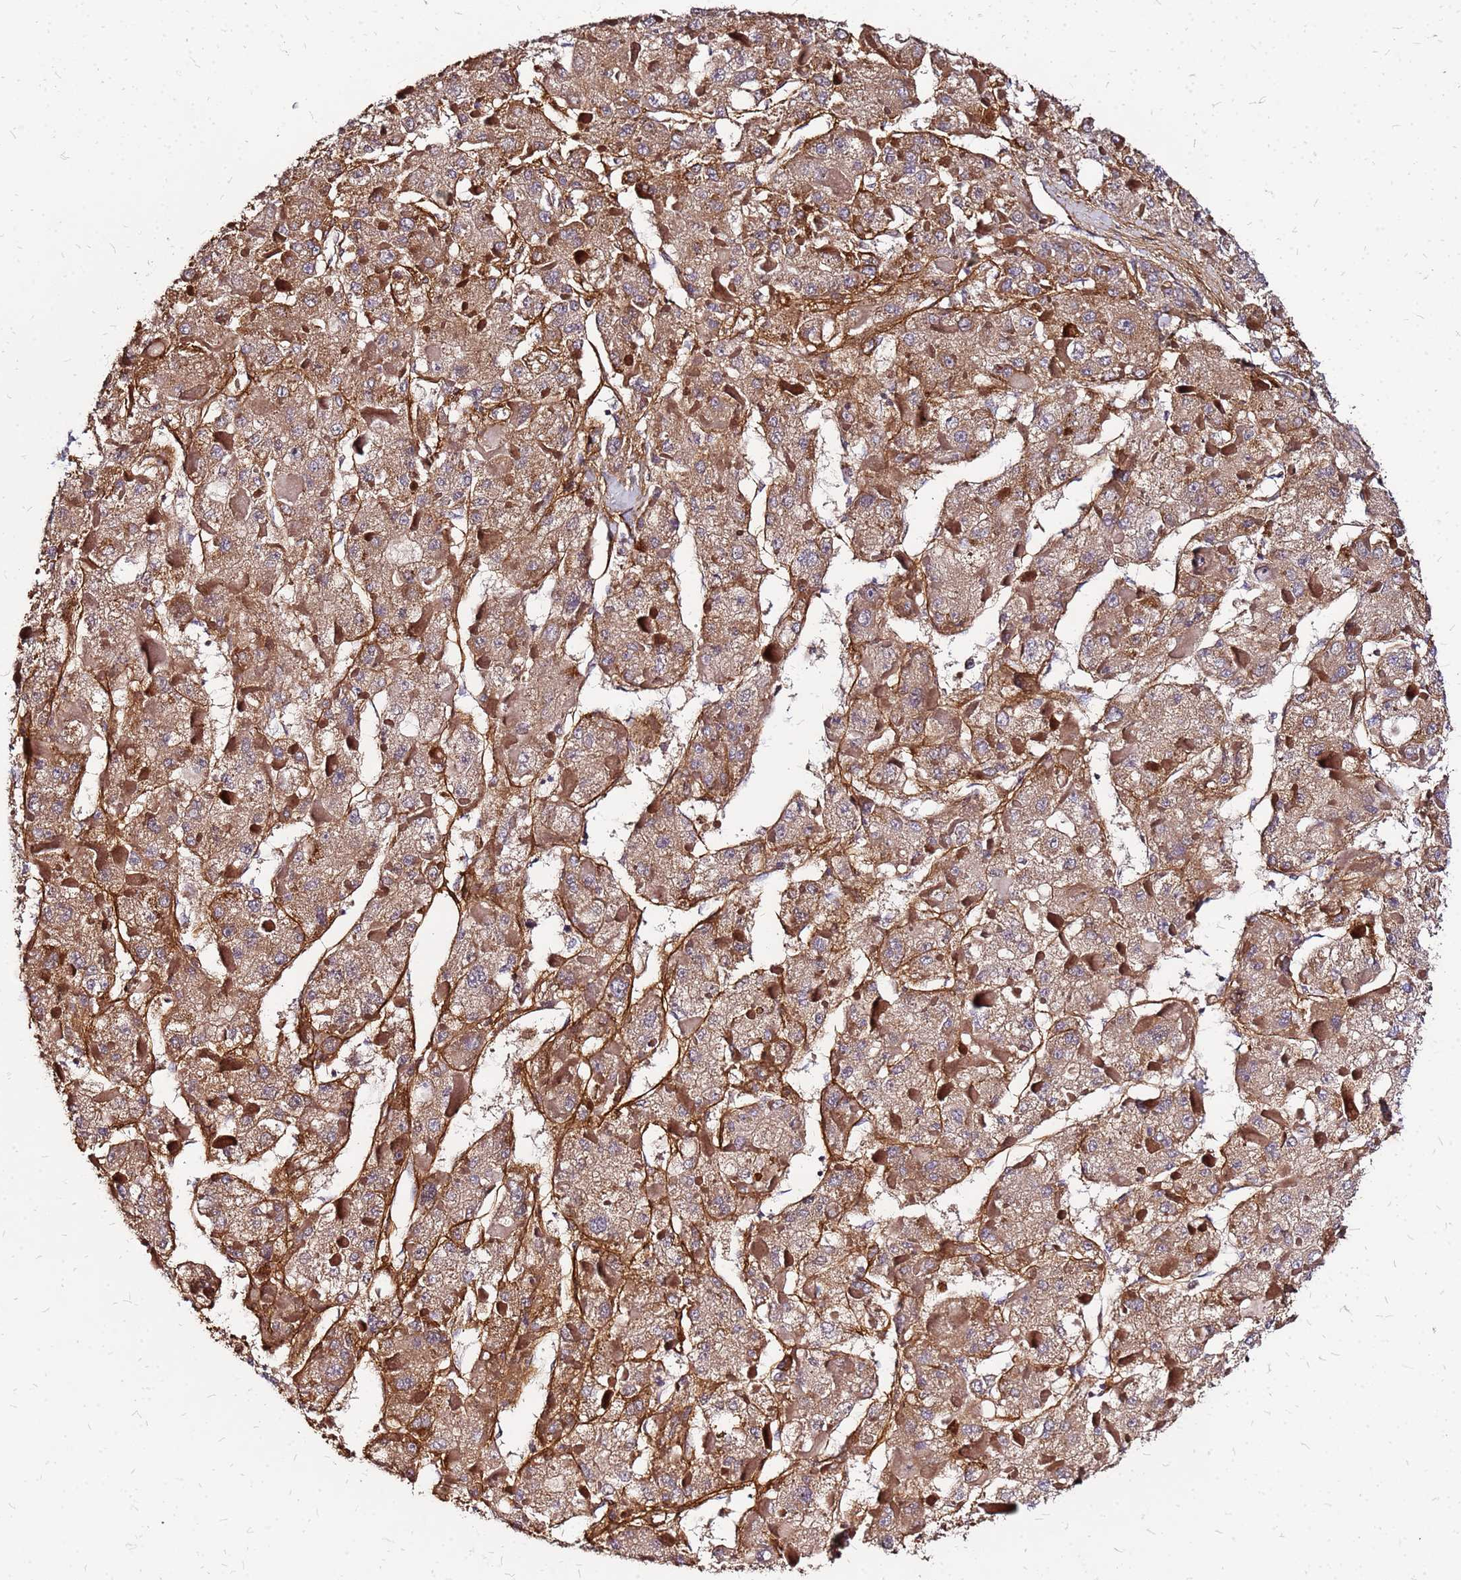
{"staining": {"intensity": "moderate", "quantity": ">75%", "location": "cytoplasmic/membranous"}, "tissue": "liver cancer", "cell_type": "Tumor cells", "image_type": "cancer", "snomed": [{"axis": "morphology", "description": "Carcinoma, Hepatocellular, NOS"}, {"axis": "topography", "description": "Liver"}], "caption": "Liver hepatocellular carcinoma stained with a protein marker displays moderate staining in tumor cells.", "gene": "CYBC1", "patient": {"sex": "female", "age": 73}}